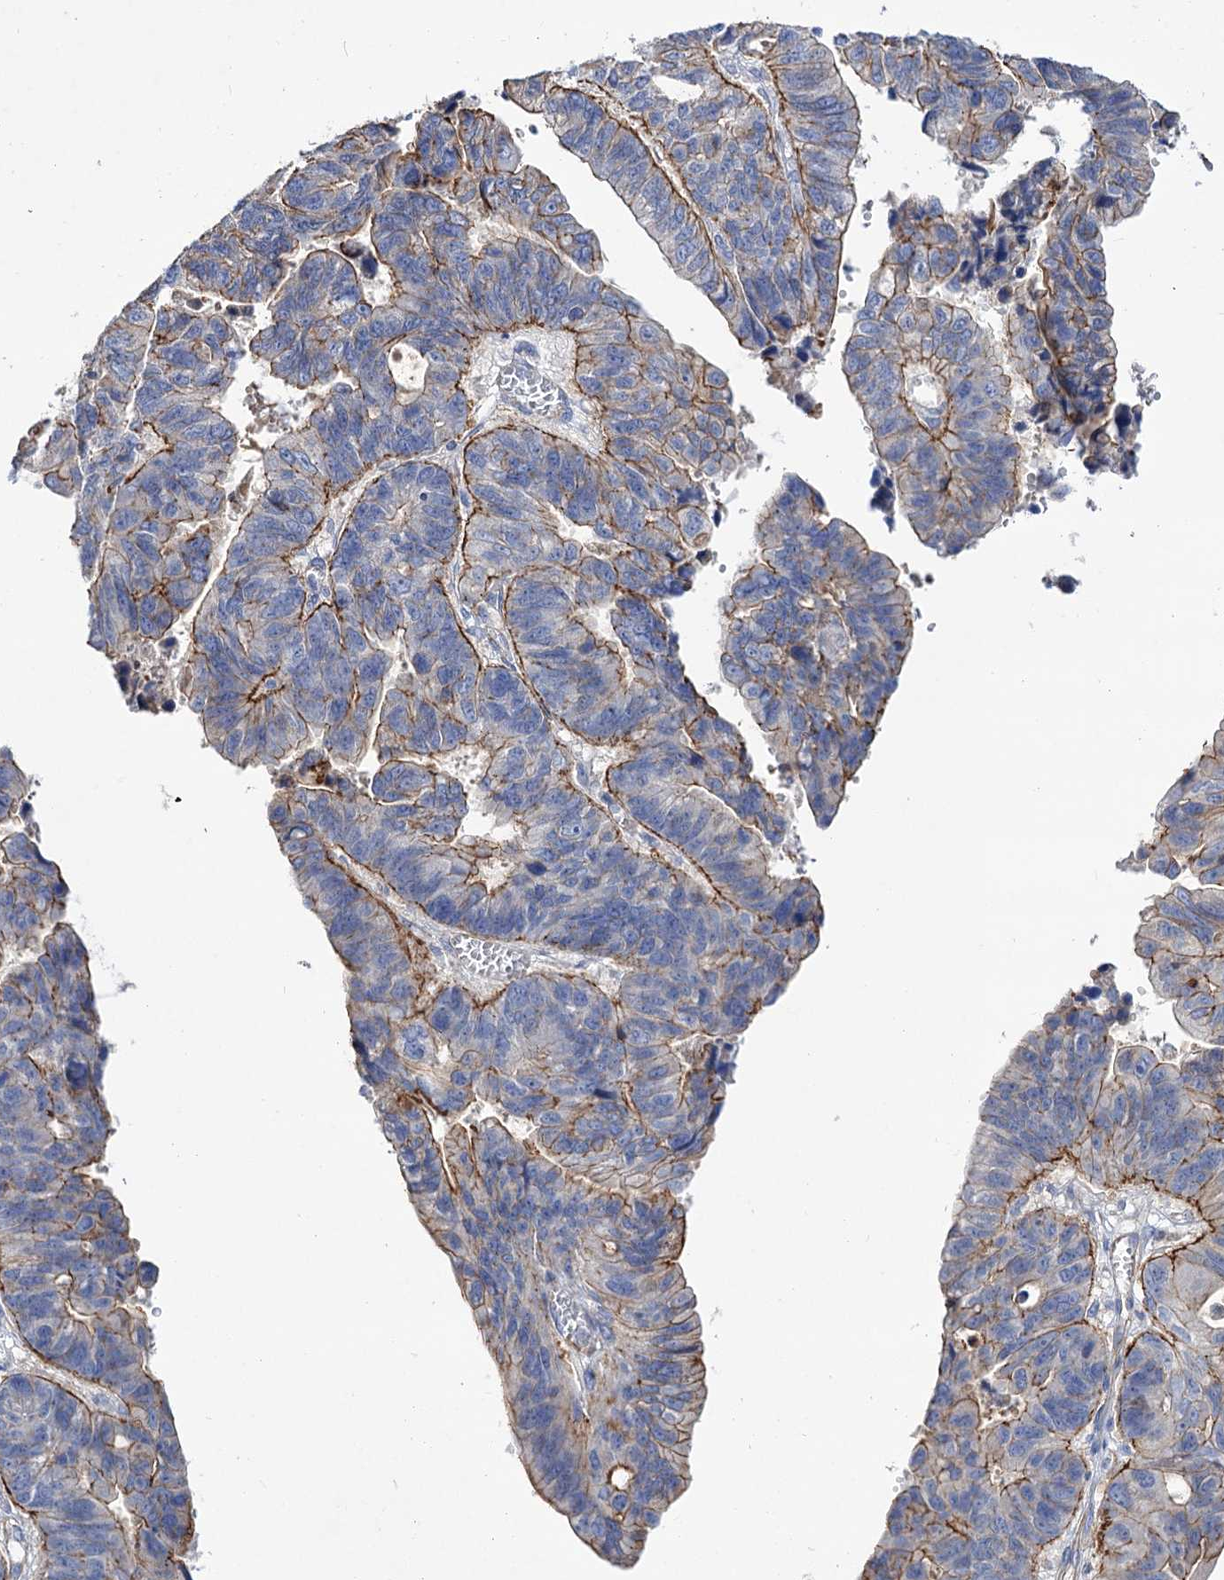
{"staining": {"intensity": "moderate", "quantity": "25%-75%", "location": "cytoplasmic/membranous"}, "tissue": "stomach cancer", "cell_type": "Tumor cells", "image_type": "cancer", "snomed": [{"axis": "morphology", "description": "Adenocarcinoma, NOS"}, {"axis": "topography", "description": "Stomach"}], "caption": "This photomicrograph reveals IHC staining of human stomach cancer (adenocarcinoma), with medium moderate cytoplasmic/membranous staining in about 25%-75% of tumor cells.", "gene": "NUDCD2", "patient": {"sex": "male", "age": 59}}